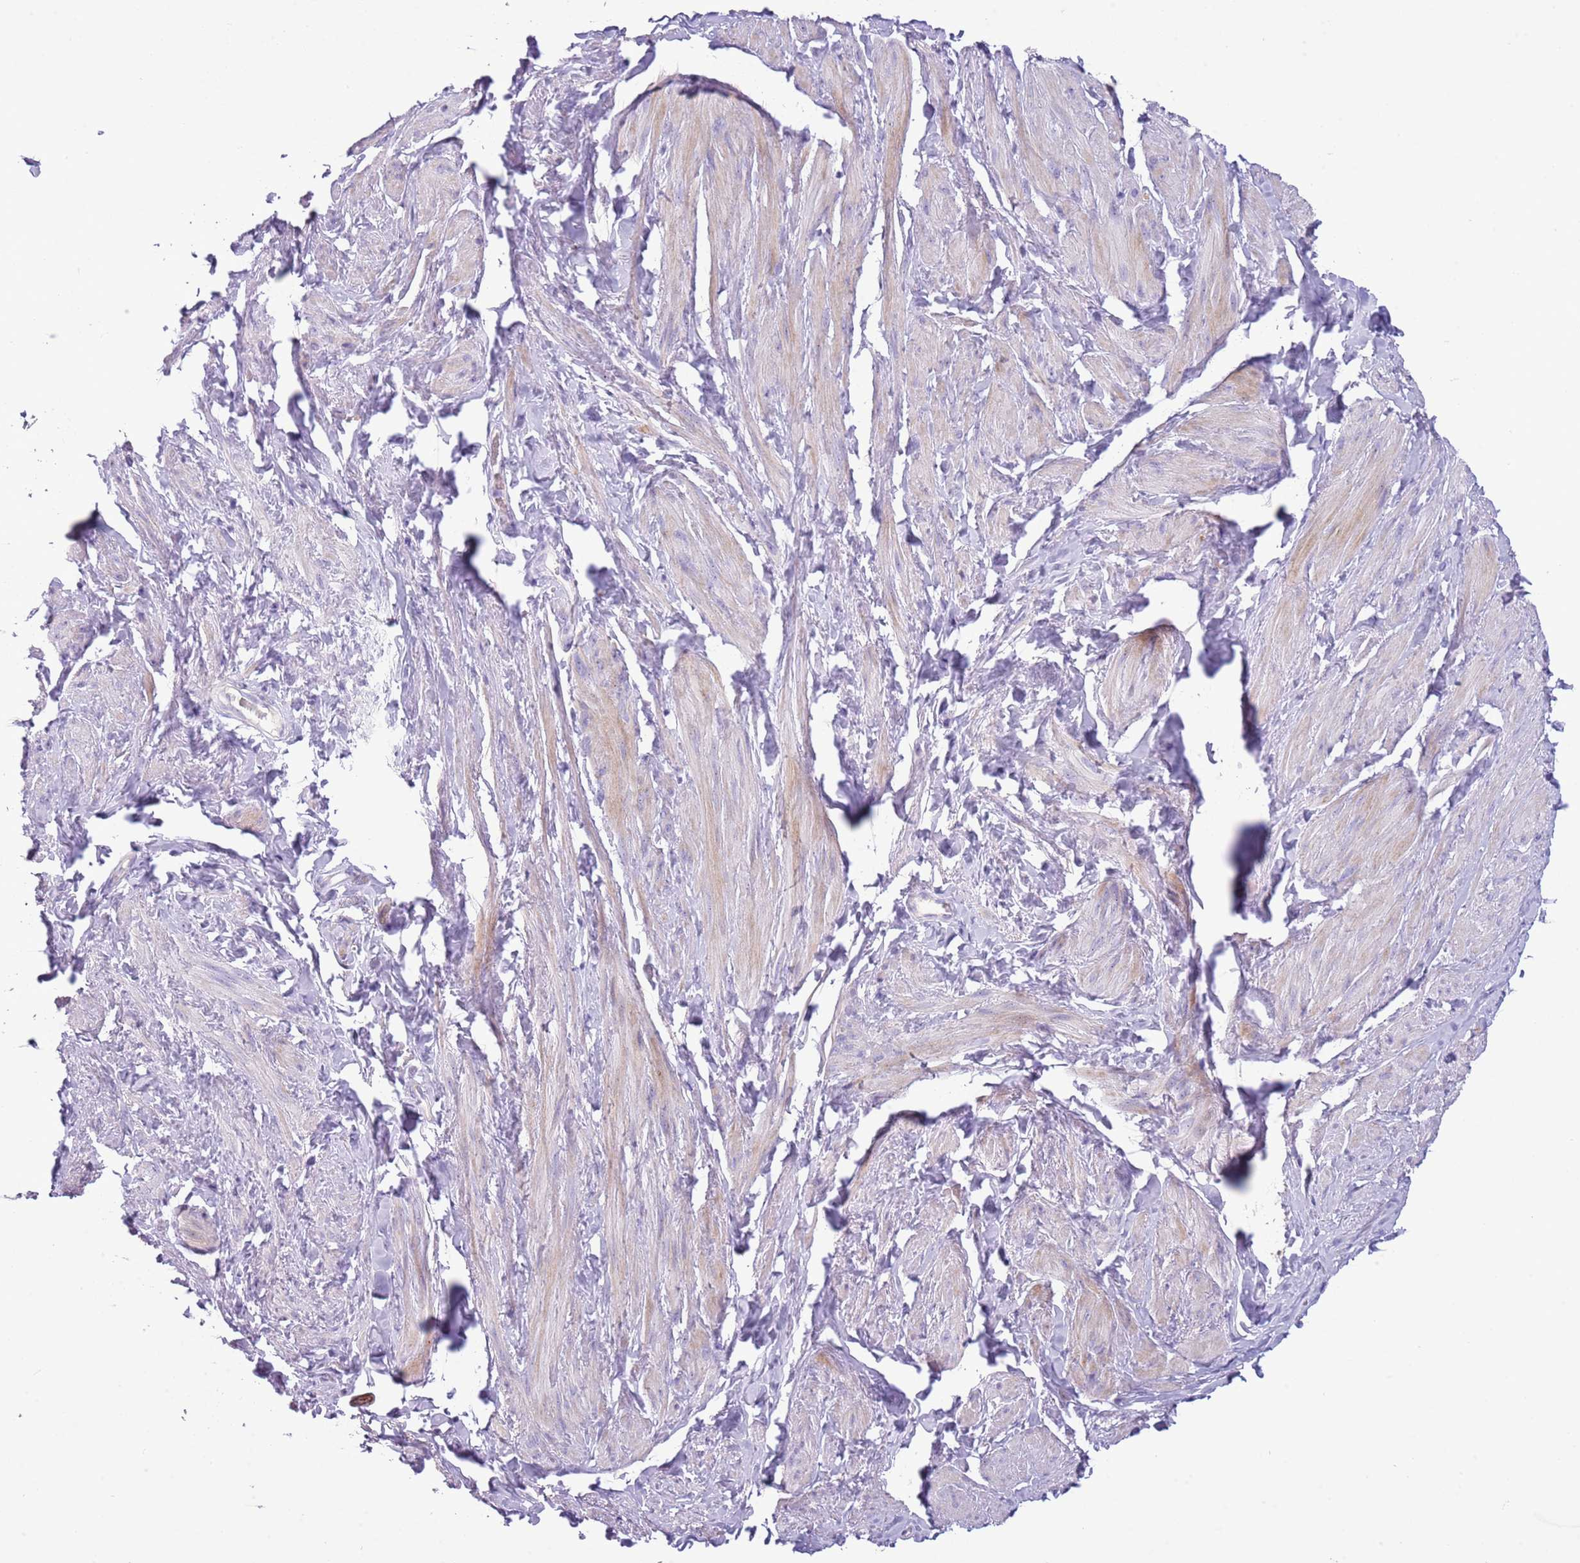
{"staining": {"intensity": "weak", "quantity": "<25%", "location": "cytoplasmic/membranous"}, "tissue": "smooth muscle", "cell_type": "Smooth muscle cells", "image_type": "normal", "snomed": [{"axis": "morphology", "description": "Normal tissue, NOS"}, {"axis": "topography", "description": "Smooth muscle"}, {"axis": "topography", "description": "Peripheral nerve tissue"}], "caption": "Immunohistochemistry of normal human smooth muscle shows no expression in smooth muscle cells.", "gene": "NBPF4", "patient": {"sex": "male", "age": 69}}